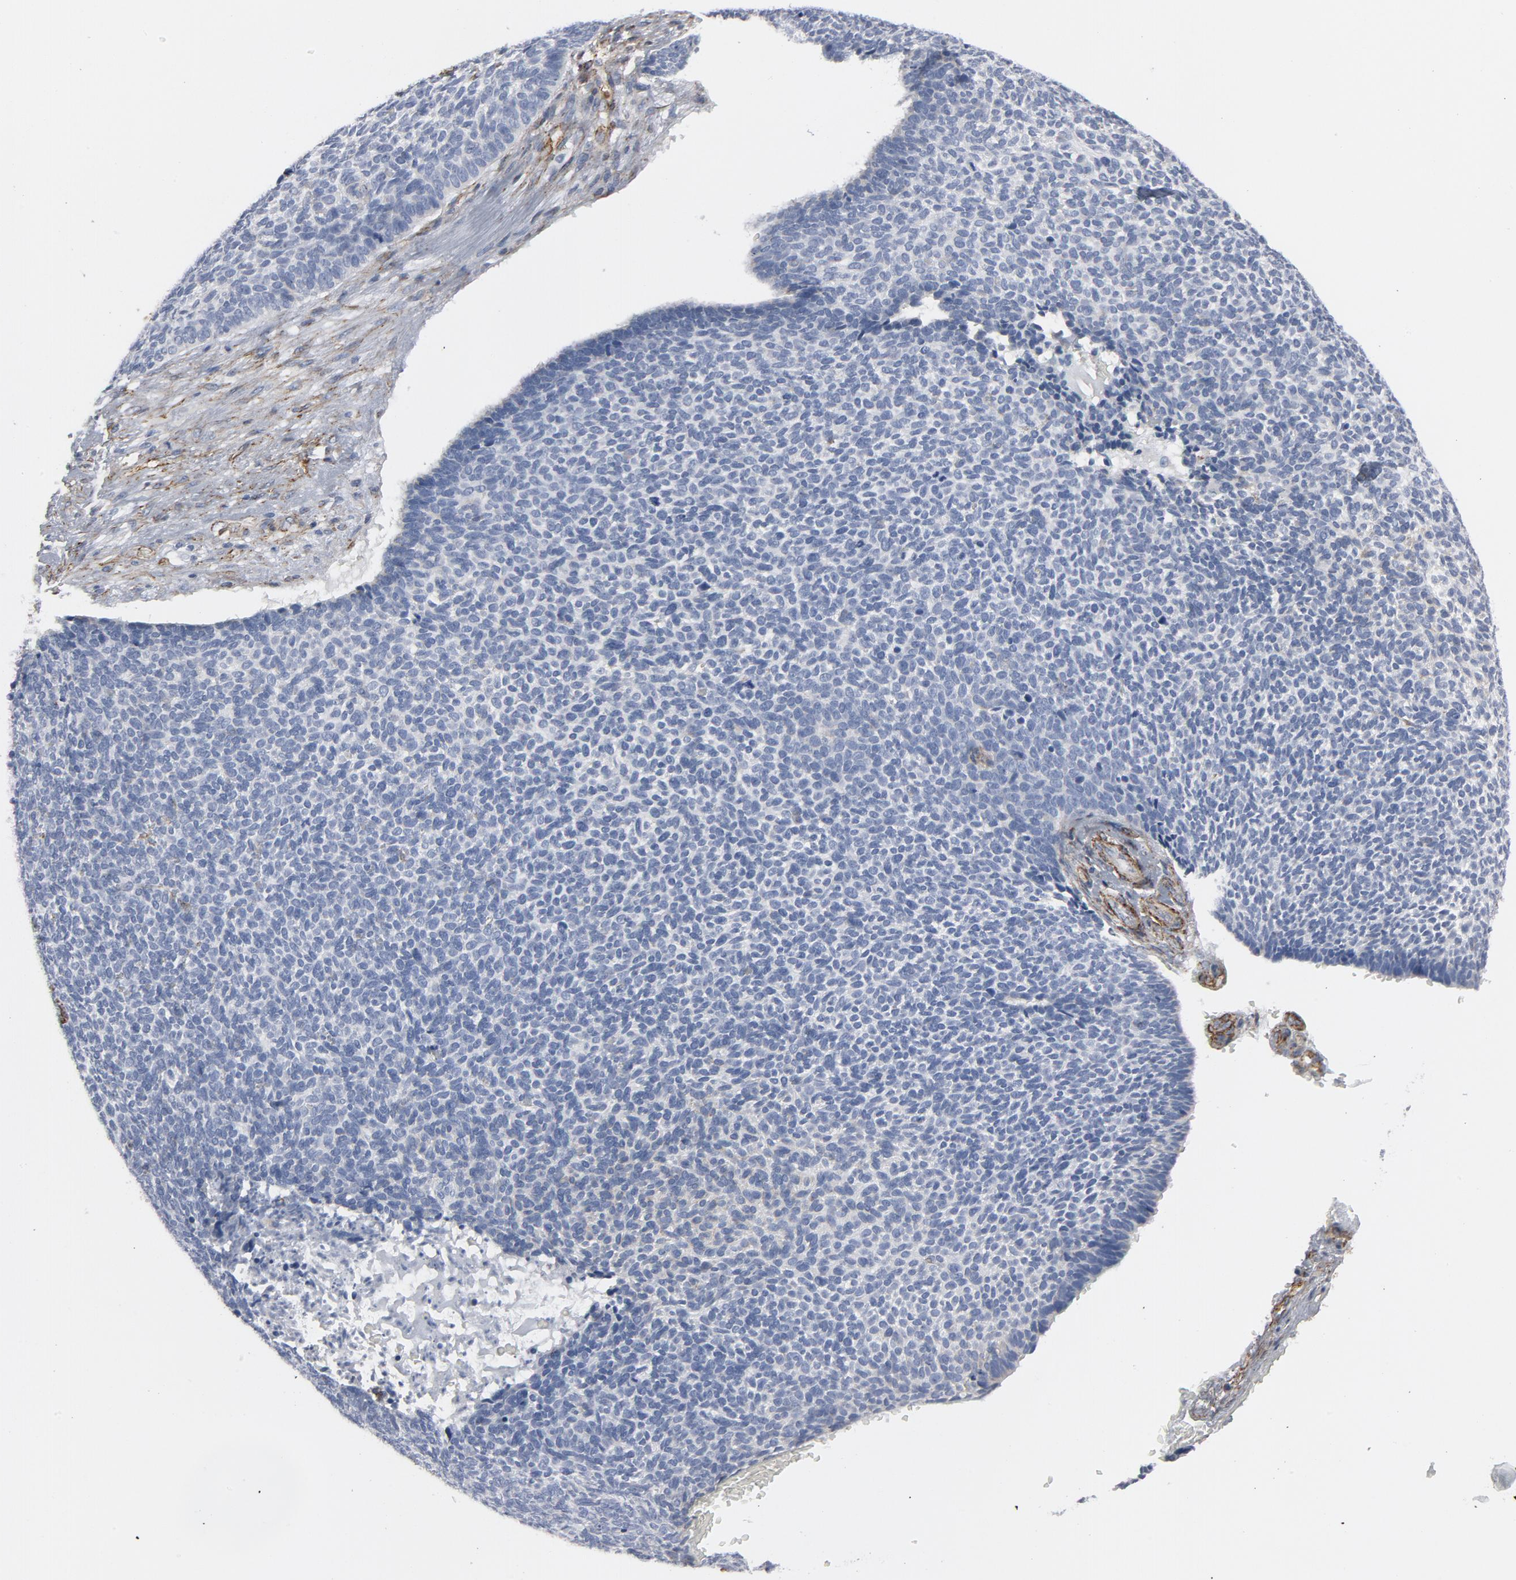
{"staining": {"intensity": "negative", "quantity": "none", "location": "none"}, "tissue": "skin cancer", "cell_type": "Tumor cells", "image_type": "cancer", "snomed": [{"axis": "morphology", "description": "Basal cell carcinoma"}, {"axis": "topography", "description": "Skin"}], "caption": "Immunohistochemical staining of skin cancer (basal cell carcinoma) reveals no significant positivity in tumor cells. Brightfield microscopy of IHC stained with DAB (3,3'-diaminobenzidine) (brown) and hematoxylin (blue), captured at high magnification.", "gene": "GNG2", "patient": {"sex": "male", "age": 87}}